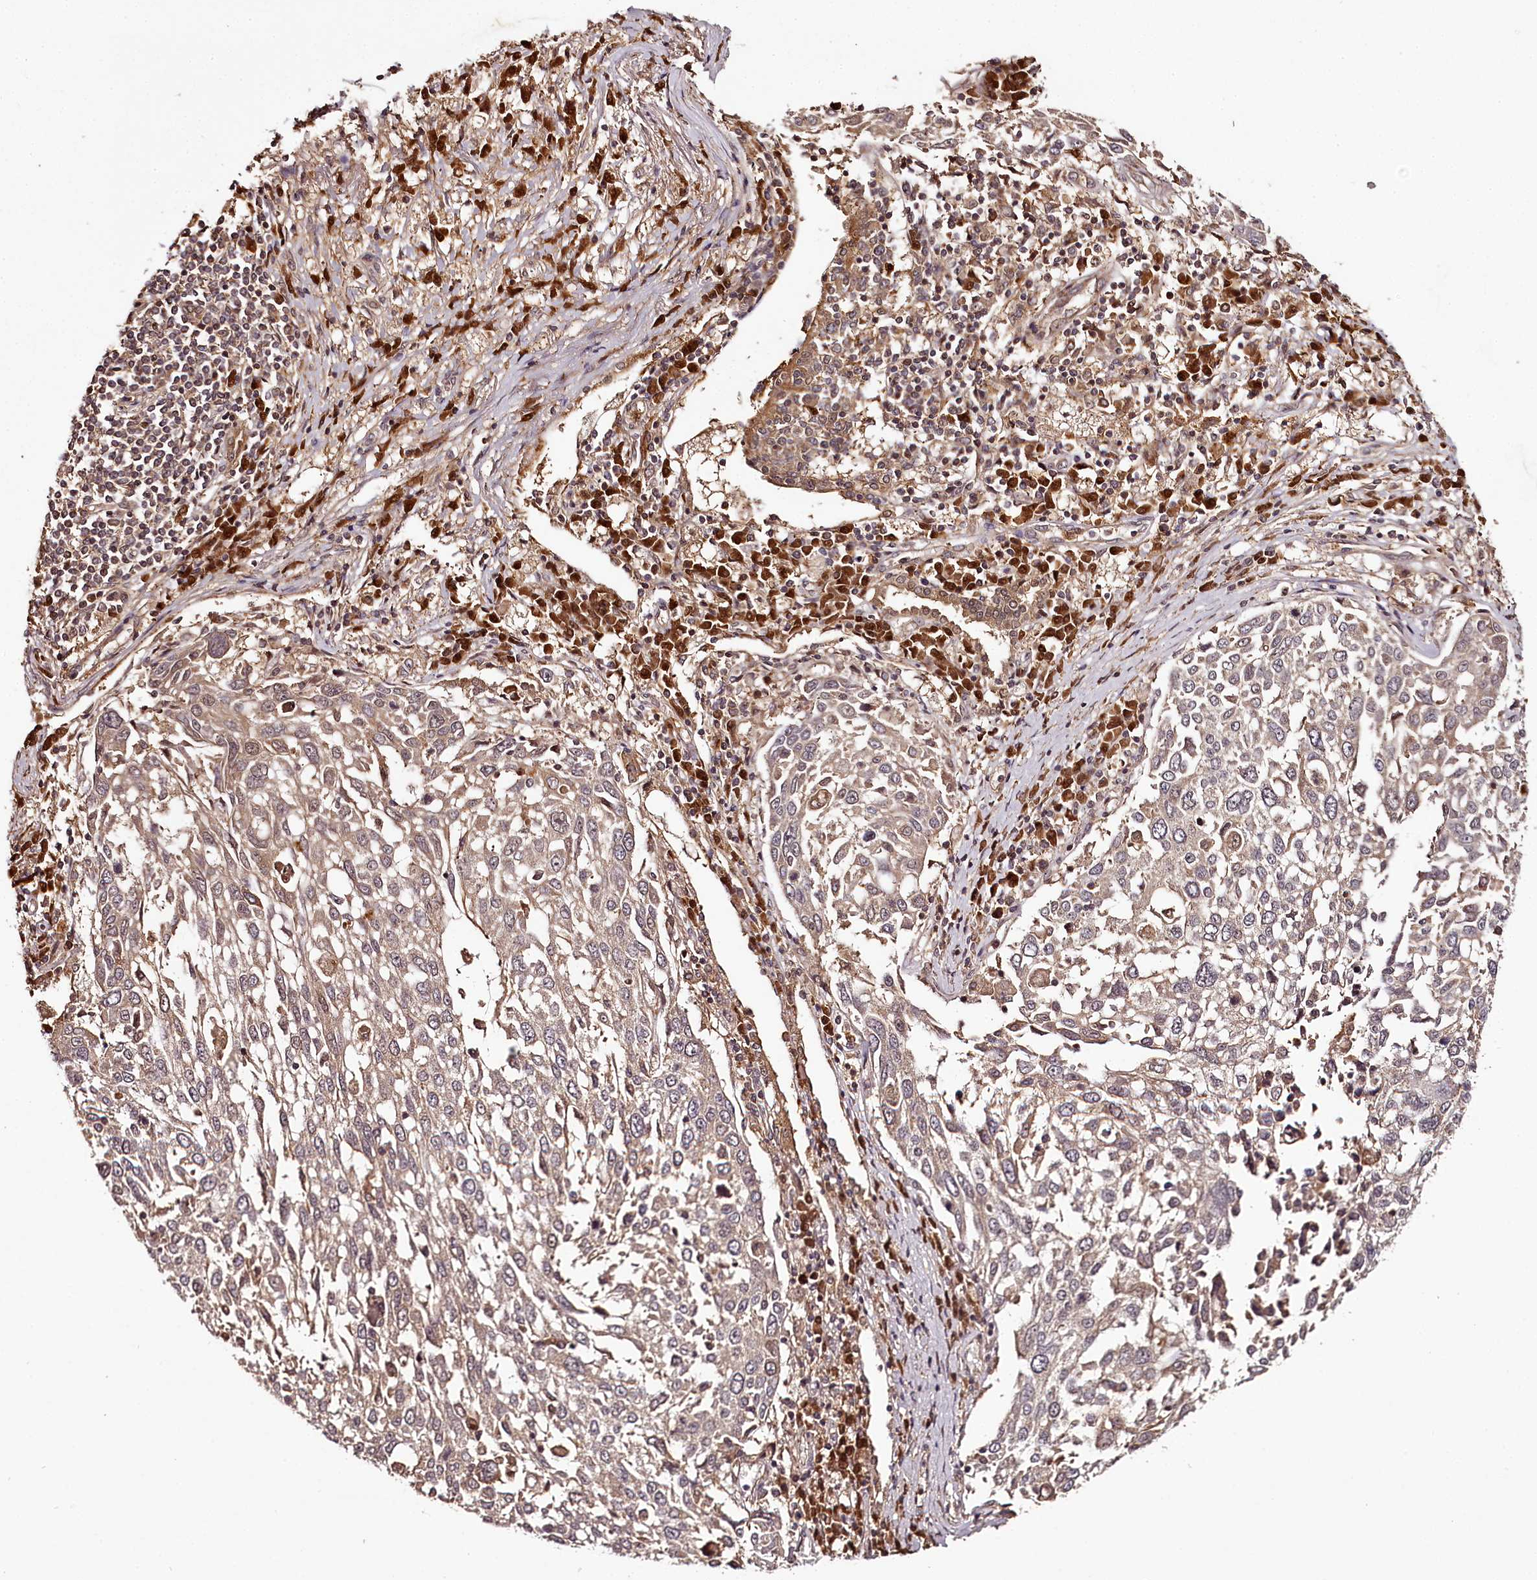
{"staining": {"intensity": "negative", "quantity": "none", "location": "none"}, "tissue": "lung cancer", "cell_type": "Tumor cells", "image_type": "cancer", "snomed": [{"axis": "morphology", "description": "Squamous cell carcinoma, NOS"}, {"axis": "topography", "description": "Lung"}], "caption": "An immunohistochemistry (IHC) image of squamous cell carcinoma (lung) is shown. There is no staining in tumor cells of squamous cell carcinoma (lung). The staining is performed using DAB (3,3'-diaminobenzidine) brown chromogen with nuclei counter-stained in using hematoxylin.", "gene": "TTC12", "patient": {"sex": "male", "age": 65}}